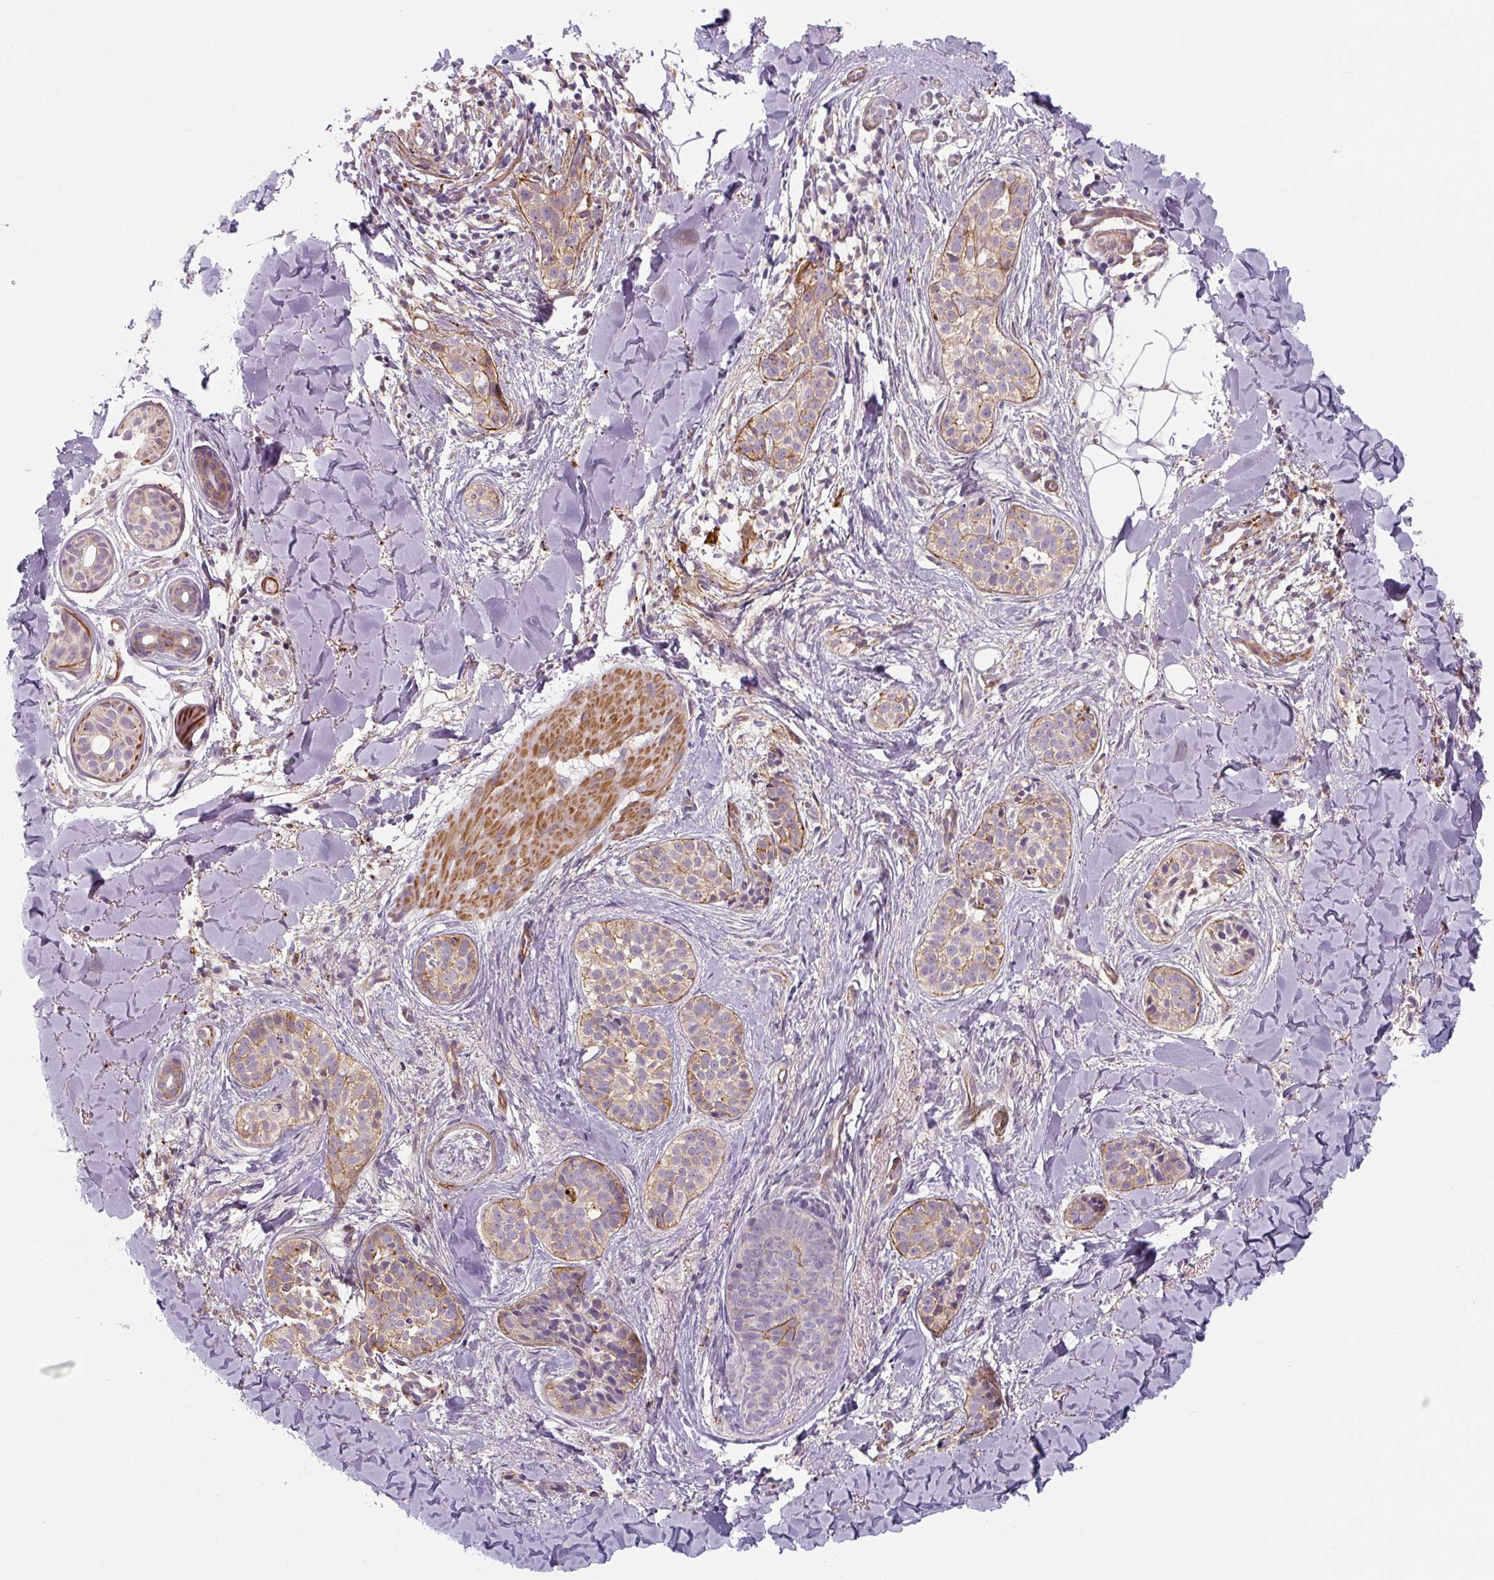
{"staining": {"intensity": "weak", "quantity": "25%-75%", "location": "cytoplasmic/membranous"}, "tissue": "skin cancer", "cell_type": "Tumor cells", "image_type": "cancer", "snomed": [{"axis": "morphology", "description": "Basal cell carcinoma"}, {"axis": "topography", "description": "Skin"}], "caption": "Skin basal cell carcinoma was stained to show a protein in brown. There is low levels of weak cytoplasmic/membranous staining in approximately 25%-75% of tumor cells.", "gene": "MRPS5", "patient": {"sex": "male", "age": 52}}